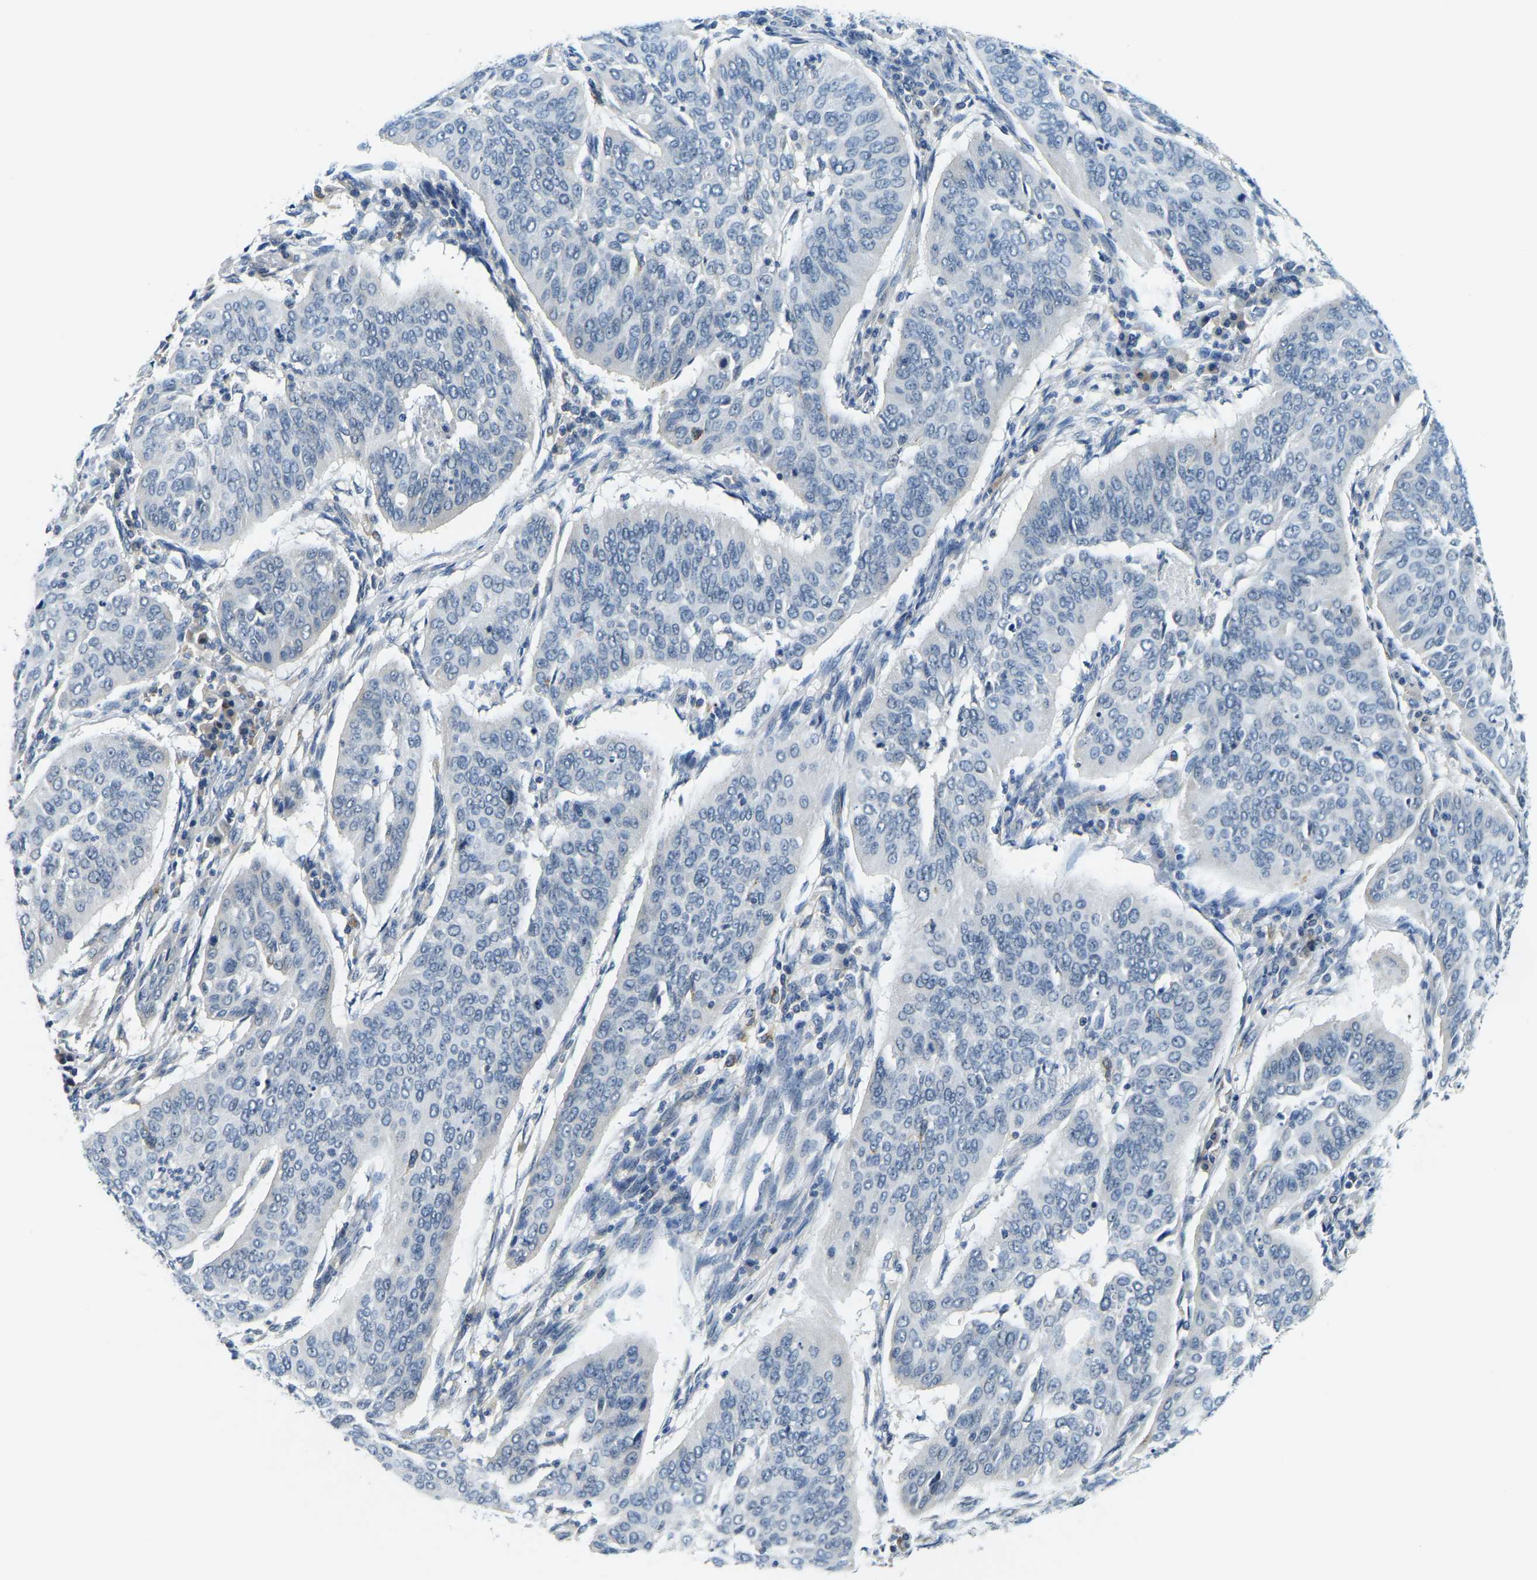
{"staining": {"intensity": "negative", "quantity": "none", "location": "none"}, "tissue": "cervical cancer", "cell_type": "Tumor cells", "image_type": "cancer", "snomed": [{"axis": "morphology", "description": "Normal tissue, NOS"}, {"axis": "morphology", "description": "Squamous cell carcinoma, NOS"}, {"axis": "topography", "description": "Cervix"}], "caption": "Immunohistochemical staining of cervical squamous cell carcinoma shows no significant expression in tumor cells. (IHC, brightfield microscopy, high magnification).", "gene": "RRP1", "patient": {"sex": "female", "age": 39}}